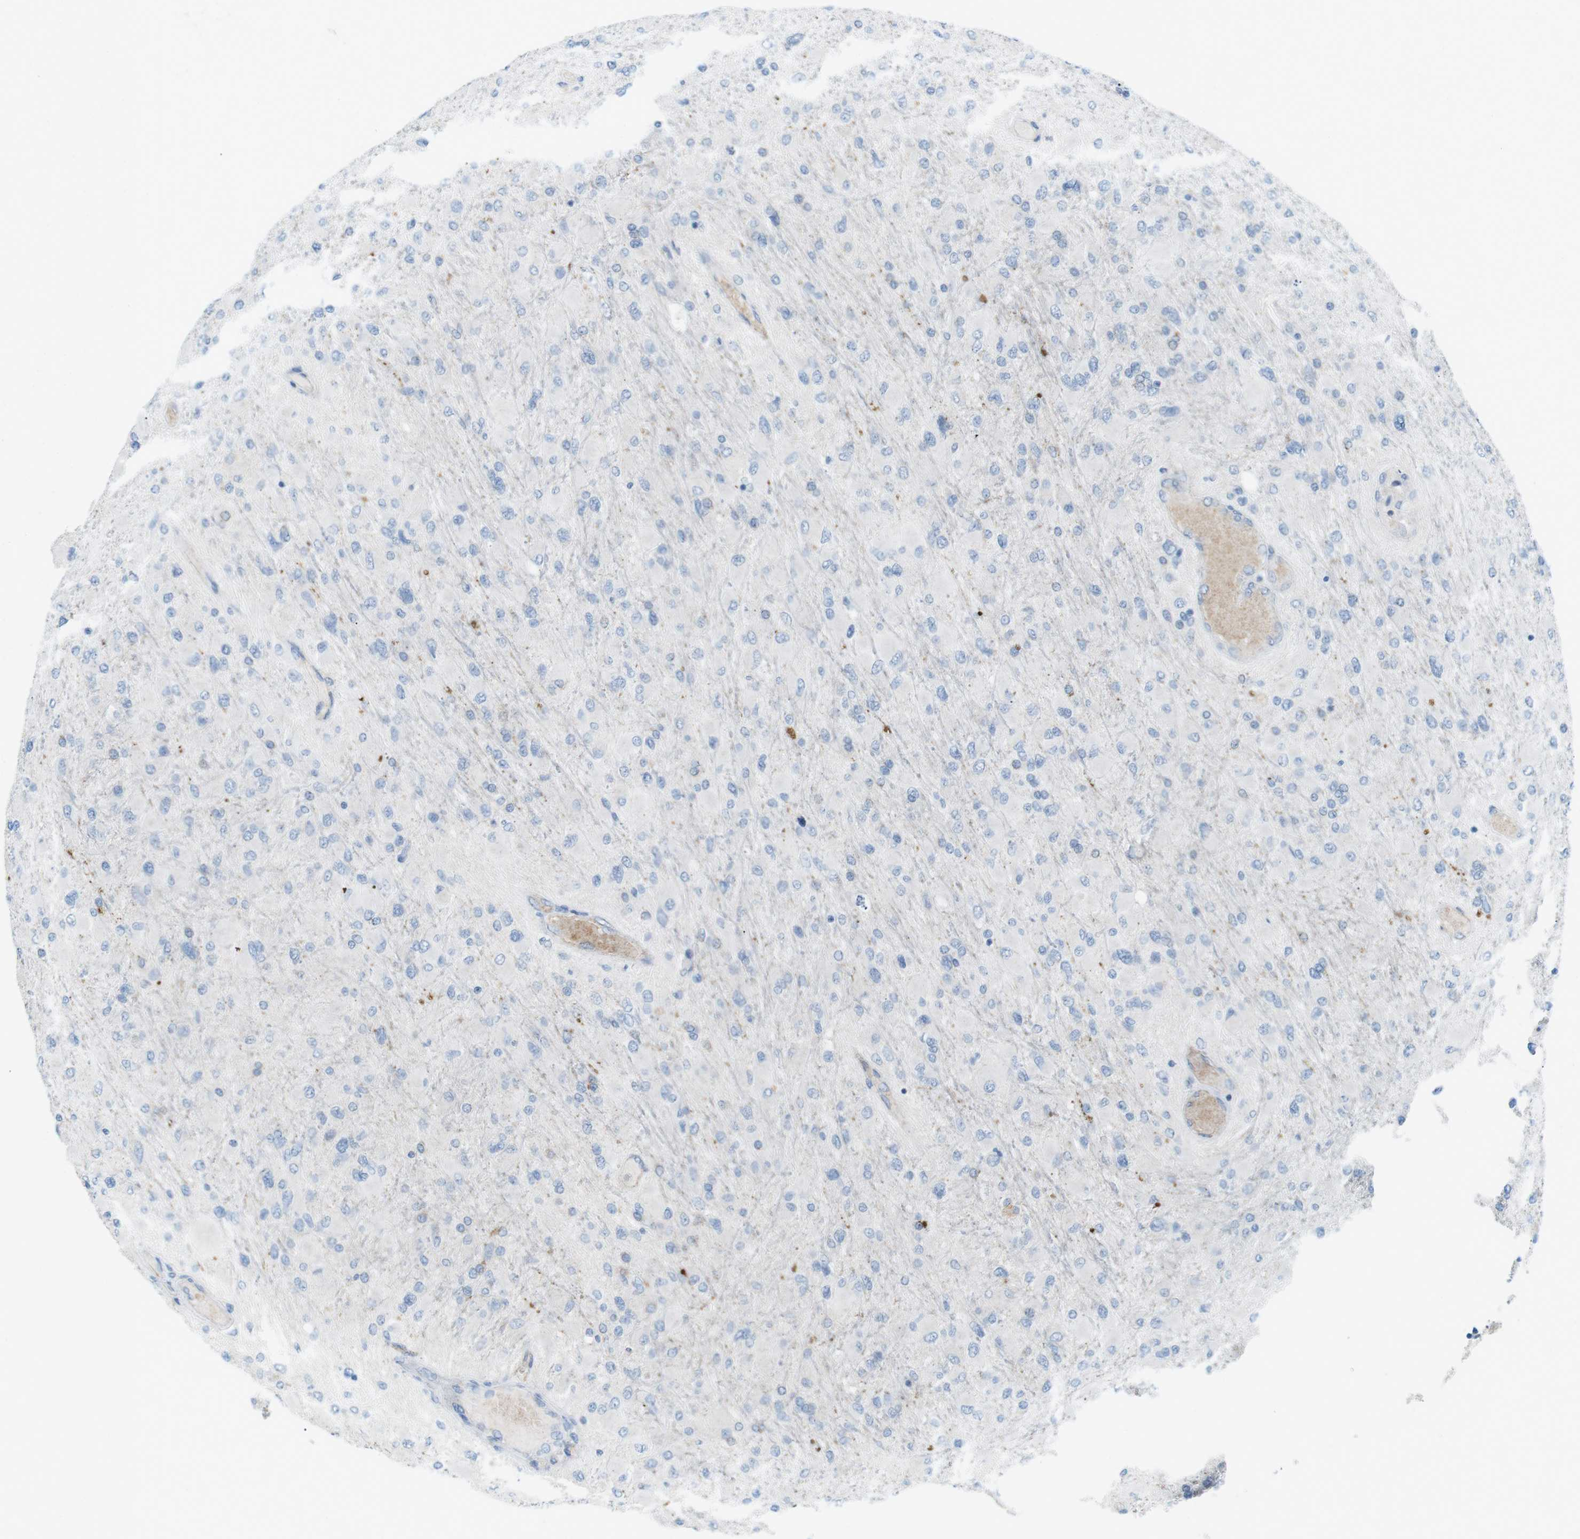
{"staining": {"intensity": "negative", "quantity": "none", "location": "none"}, "tissue": "glioma", "cell_type": "Tumor cells", "image_type": "cancer", "snomed": [{"axis": "morphology", "description": "Glioma, malignant, High grade"}, {"axis": "topography", "description": "Cerebral cortex"}], "caption": "Immunohistochemical staining of high-grade glioma (malignant) reveals no significant expression in tumor cells. Nuclei are stained in blue.", "gene": "VAMP1", "patient": {"sex": "female", "age": 36}}